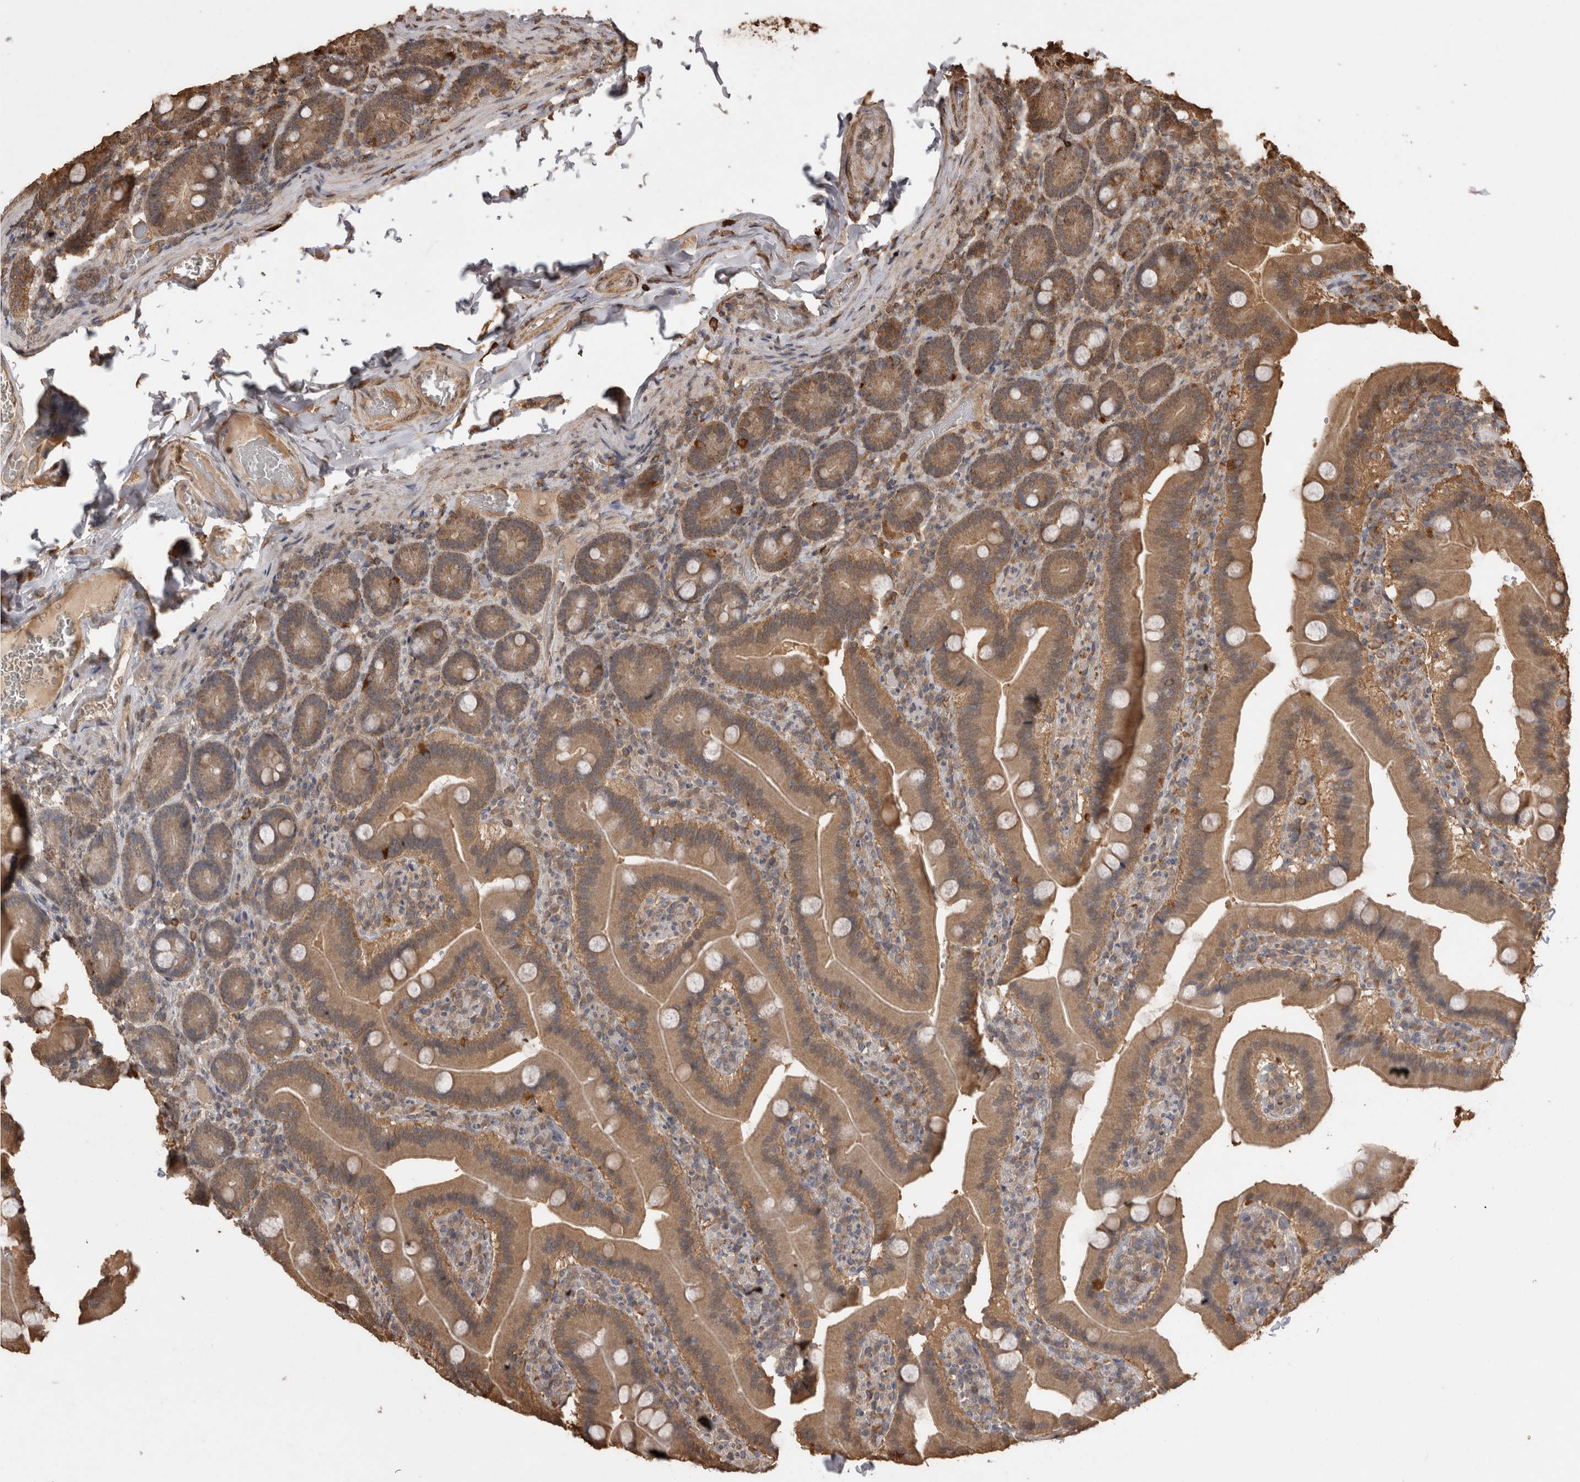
{"staining": {"intensity": "moderate", "quantity": ">75%", "location": "cytoplasmic/membranous"}, "tissue": "duodenum", "cell_type": "Glandular cells", "image_type": "normal", "snomed": [{"axis": "morphology", "description": "Normal tissue, NOS"}, {"axis": "topography", "description": "Duodenum"}], "caption": "A brown stain labels moderate cytoplasmic/membranous staining of a protein in glandular cells of benign duodenum. (Stains: DAB (3,3'-diaminobenzidine) in brown, nuclei in blue, Microscopy: brightfield microscopy at high magnification).", "gene": "SOCS5", "patient": {"sex": "female", "age": 62}}